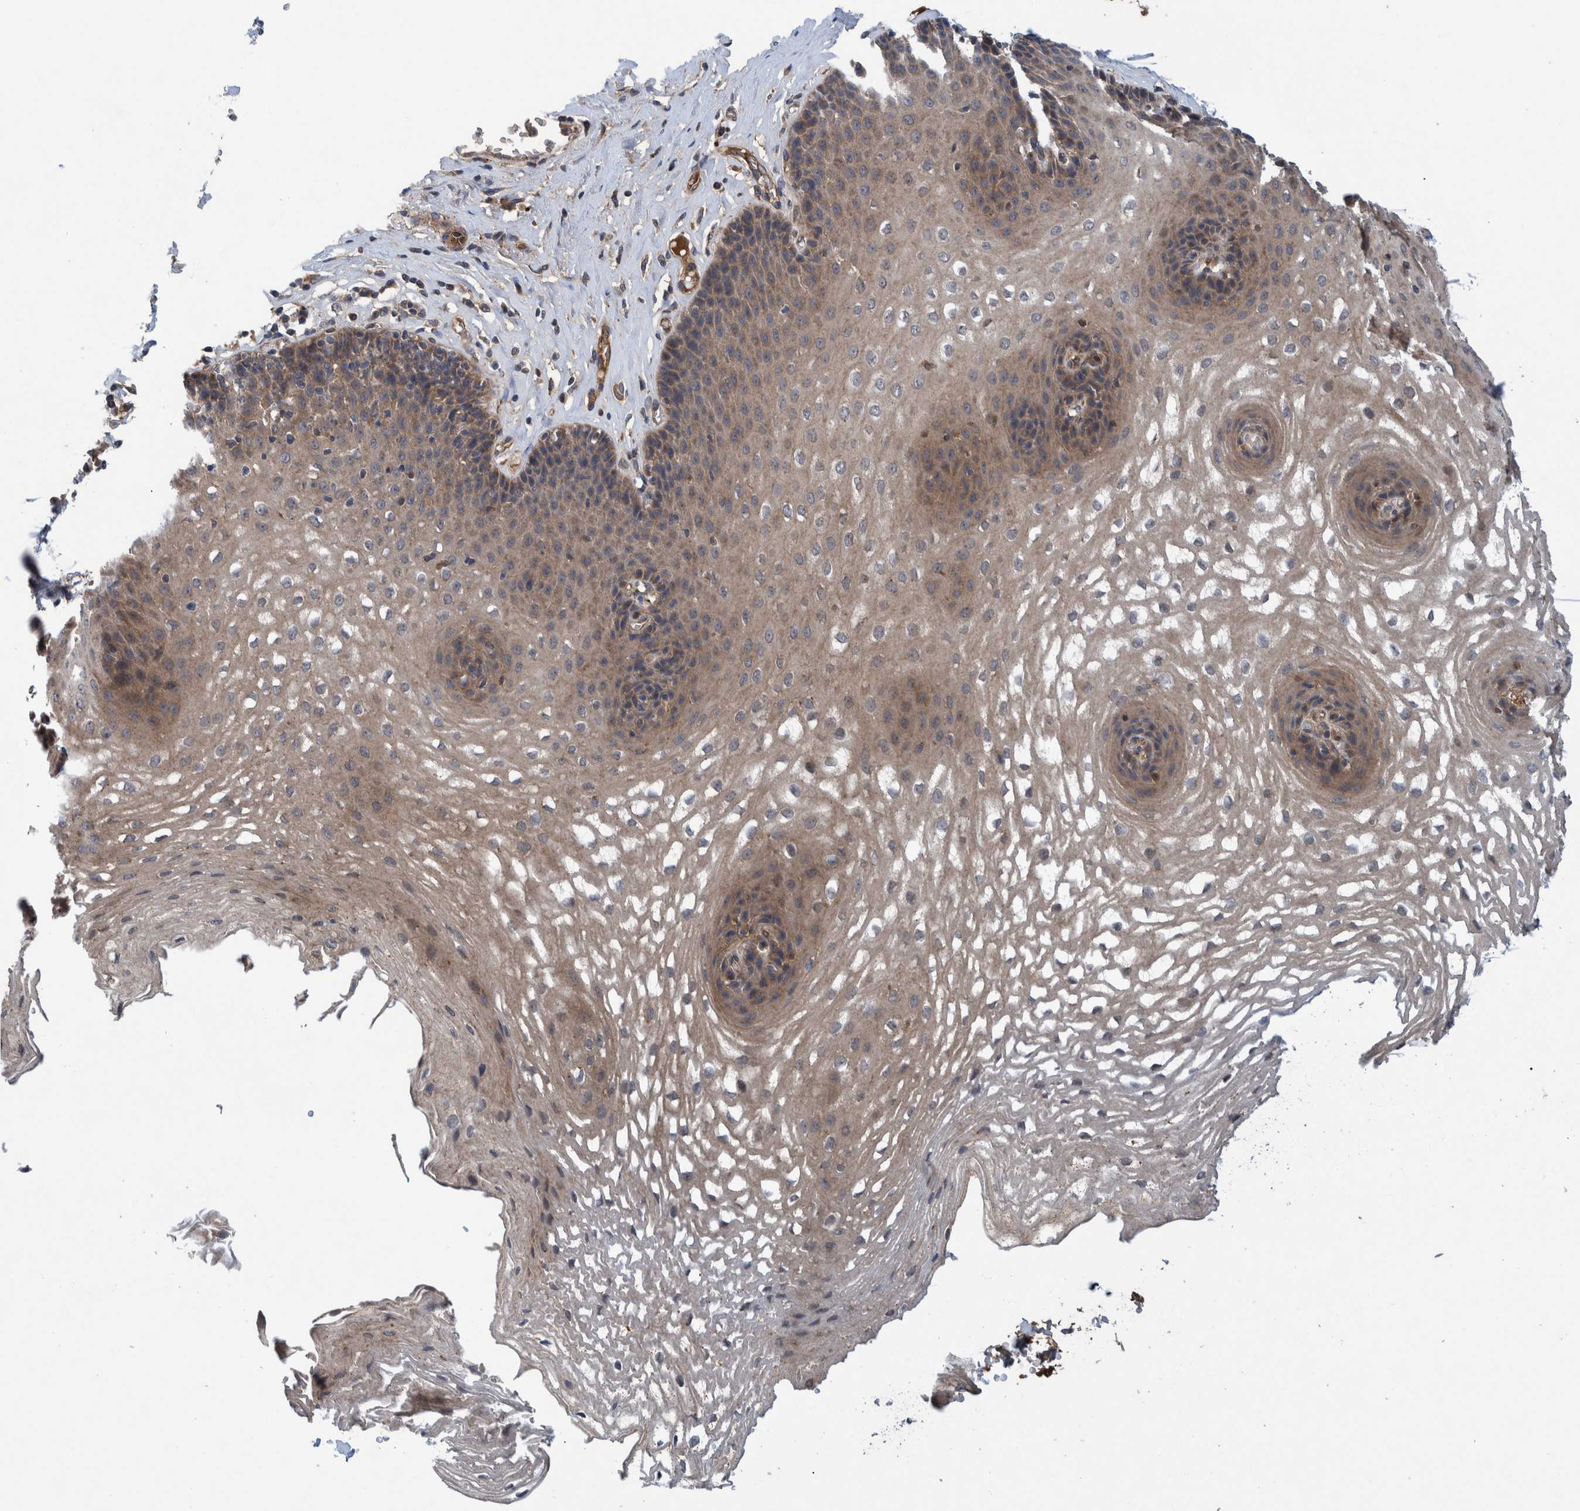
{"staining": {"intensity": "moderate", "quantity": ">75%", "location": "cytoplasmic/membranous"}, "tissue": "esophagus", "cell_type": "Squamous epithelial cells", "image_type": "normal", "snomed": [{"axis": "morphology", "description": "Normal tissue, NOS"}, {"axis": "topography", "description": "Esophagus"}], "caption": "The histopathology image displays a brown stain indicating the presence of a protein in the cytoplasmic/membranous of squamous epithelial cells in esophagus.", "gene": "ITIH3", "patient": {"sex": "female", "age": 66}}